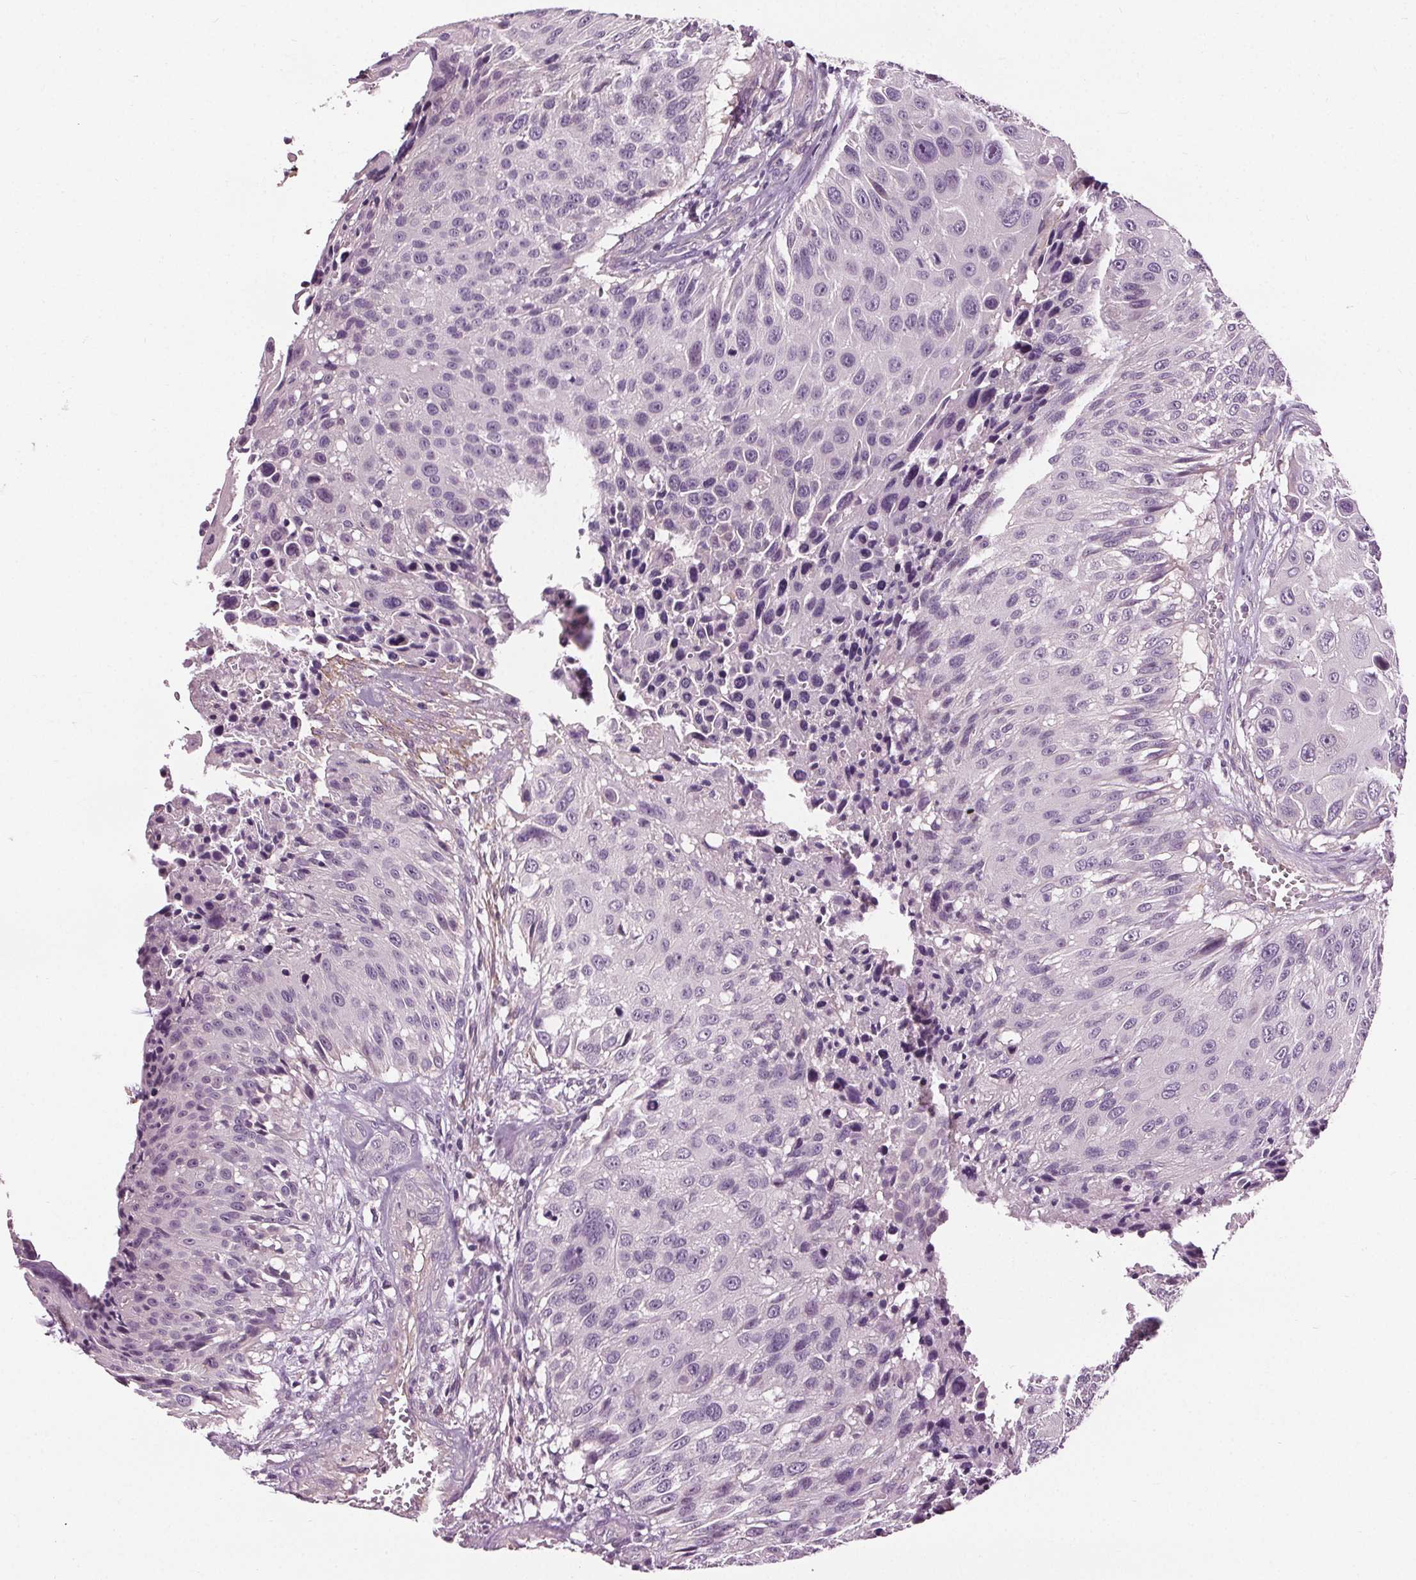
{"staining": {"intensity": "negative", "quantity": "none", "location": "none"}, "tissue": "urothelial cancer", "cell_type": "Tumor cells", "image_type": "cancer", "snomed": [{"axis": "morphology", "description": "Urothelial carcinoma, NOS"}, {"axis": "topography", "description": "Urinary bladder"}], "caption": "Immunohistochemistry (IHC) micrograph of neoplastic tissue: urothelial cancer stained with DAB (3,3'-diaminobenzidine) demonstrates no significant protein staining in tumor cells.", "gene": "RASA1", "patient": {"sex": "male", "age": 55}}